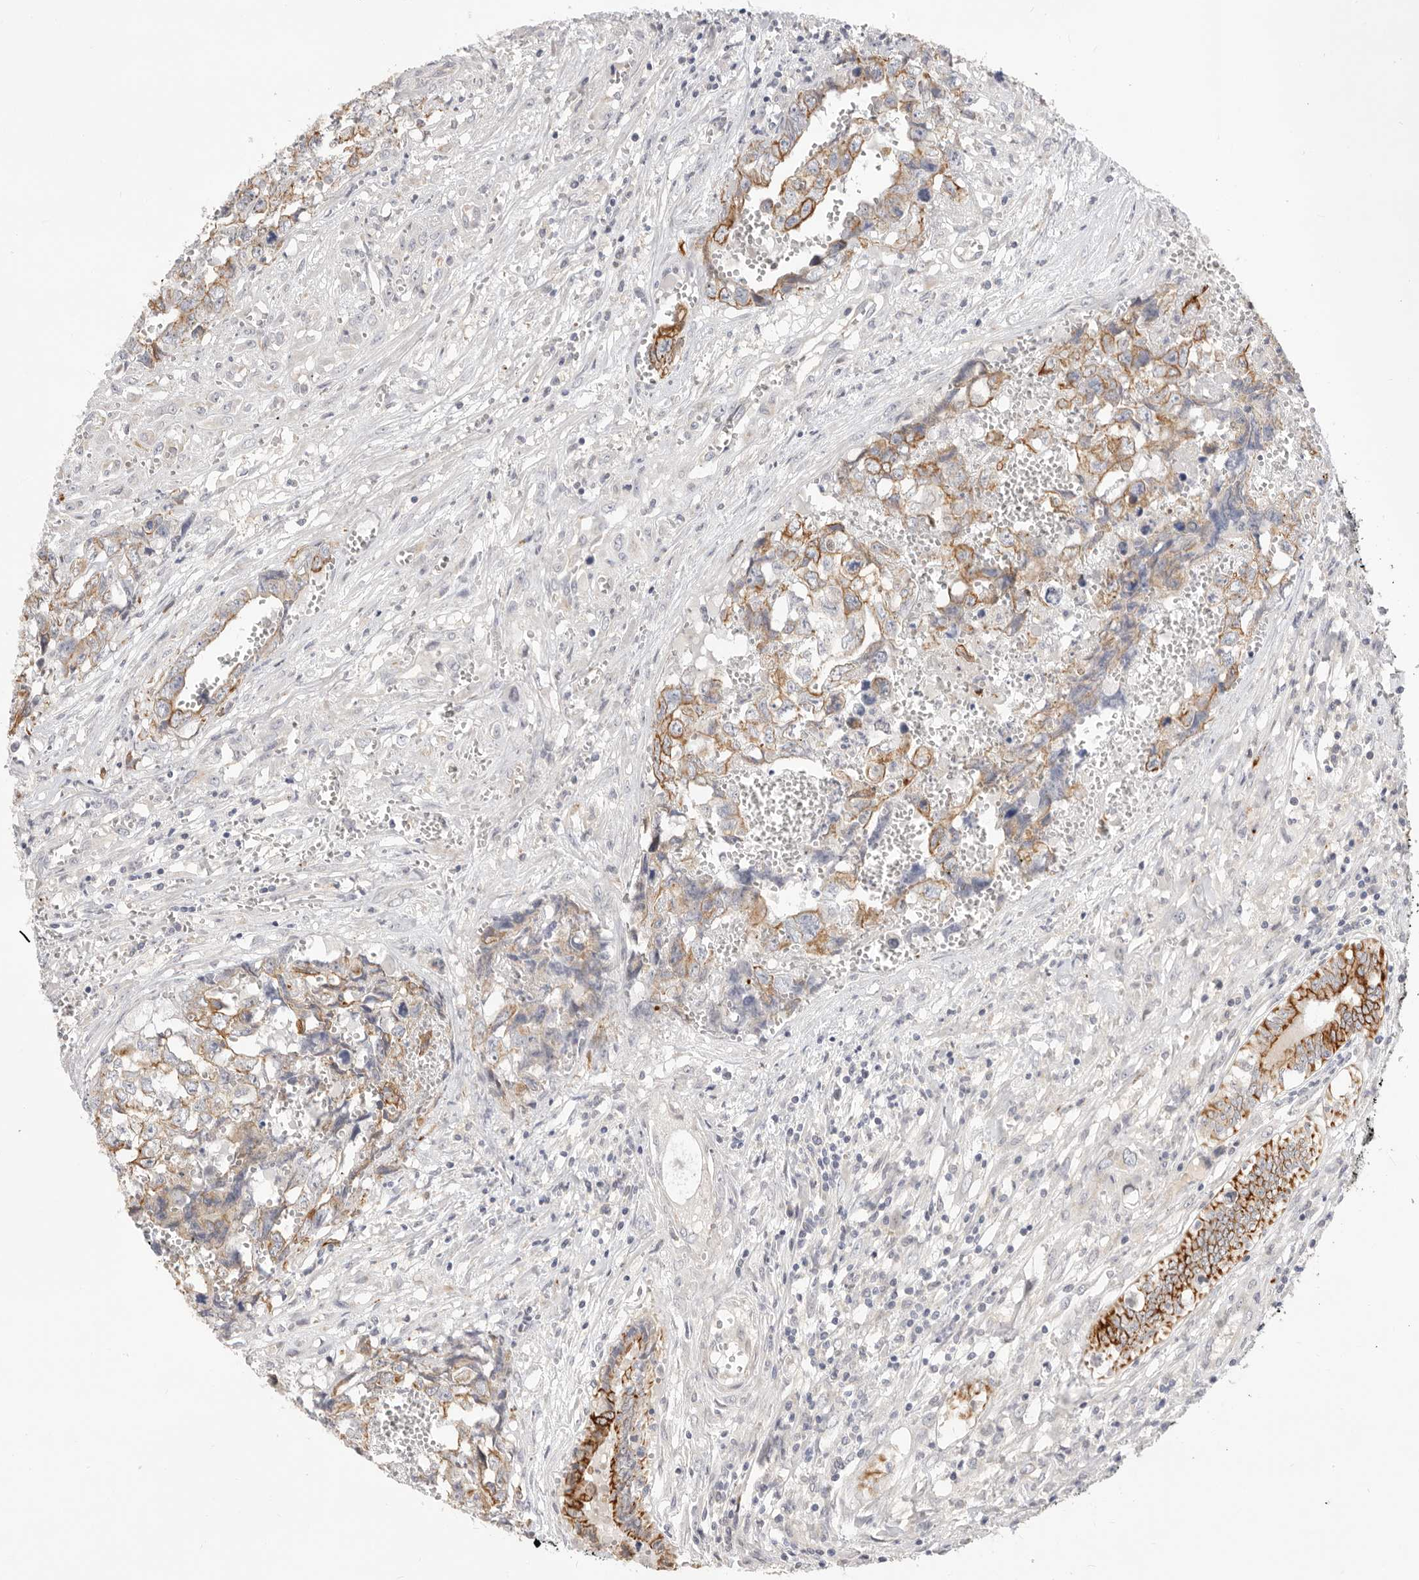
{"staining": {"intensity": "moderate", "quantity": "25%-75%", "location": "cytoplasmic/membranous"}, "tissue": "testis cancer", "cell_type": "Tumor cells", "image_type": "cancer", "snomed": [{"axis": "morphology", "description": "Carcinoma, Embryonal, NOS"}, {"axis": "topography", "description": "Testis"}], "caption": "There is medium levels of moderate cytoplasmic/membranous staining in tumor cells of testis embryonal carcinoma, as demonstrated by immunohistochemical staining (brown color).", "gene": "USH1C", "patient": {"sex": "male", "age": 31}}